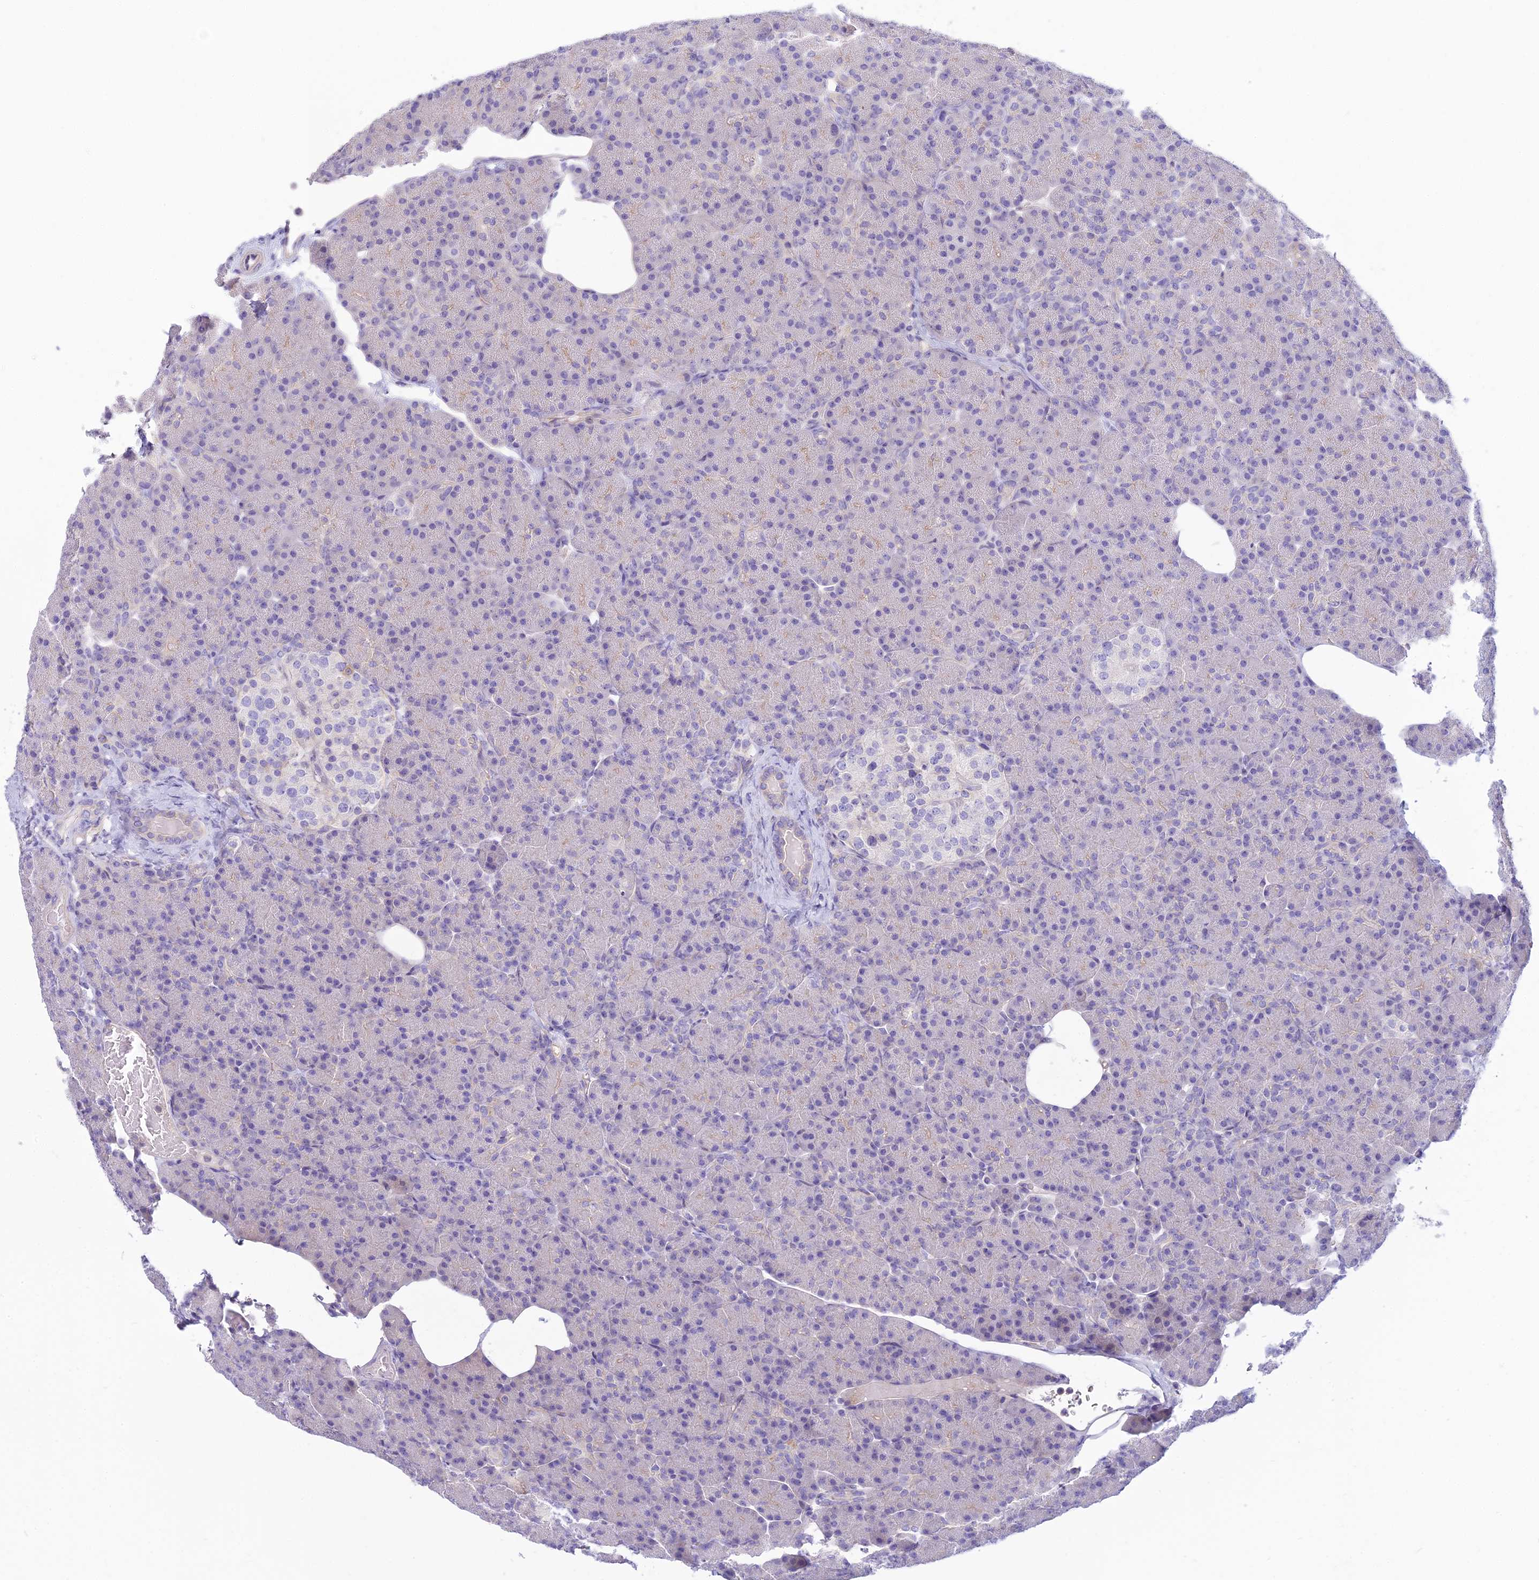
{"staining": {"intensity": "negative", "quantity": "none", "location": "none"}, "tissue": "pancreas", "cell_type": "Exocrine glandular cells", "image_type": "normal", "snomed": [{"axis": "morphology", "description": "Normal tissue, NOS"}, {"axis": "topography", "description": "Pancreas"}], "caption": "IHC photomicrograph of benign human pancreas stained for a protein (brown), which reveals no staining in exocrine glandular cells.", "gene": "SMIM24", "patient": {"sex": "female", "age": 43}}